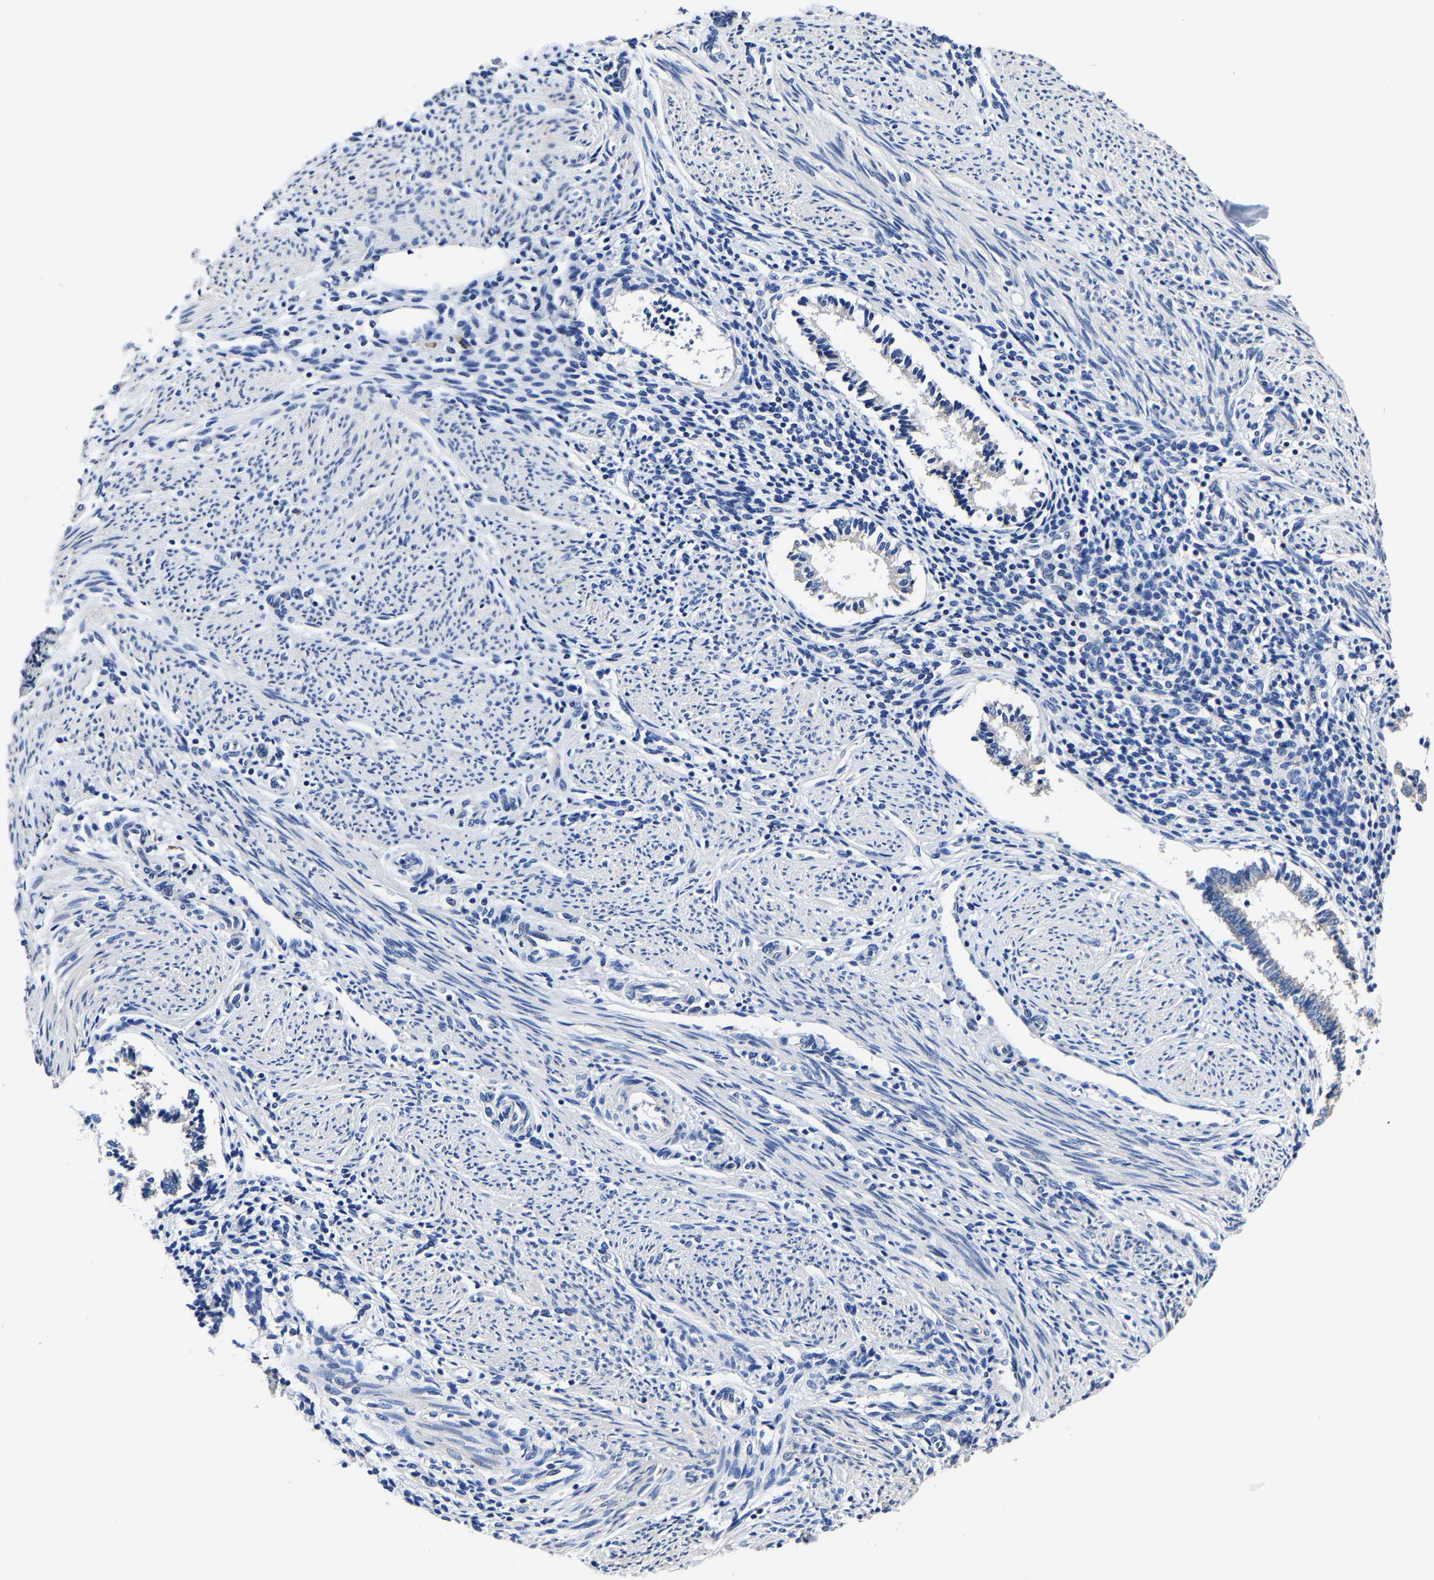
{"staining": {"intensity": "negative", "quantity": "none", "location": "none"}, "tissue": "endometrium", "cell_type": "Cells in endometrial stroma", "image_type": "normal", "snomed": [{"axis": "morphology", "description": "Normal tissue, NOS"}, {"axis": "topography", "description": "Endometrium"}], "caption": "This is an IHC histopathology image of benign human endometrium. There is no expression in cells in endometrial stroma.", "gene": "SRPK2", "patient": {"sex": "female", "age": 42}}